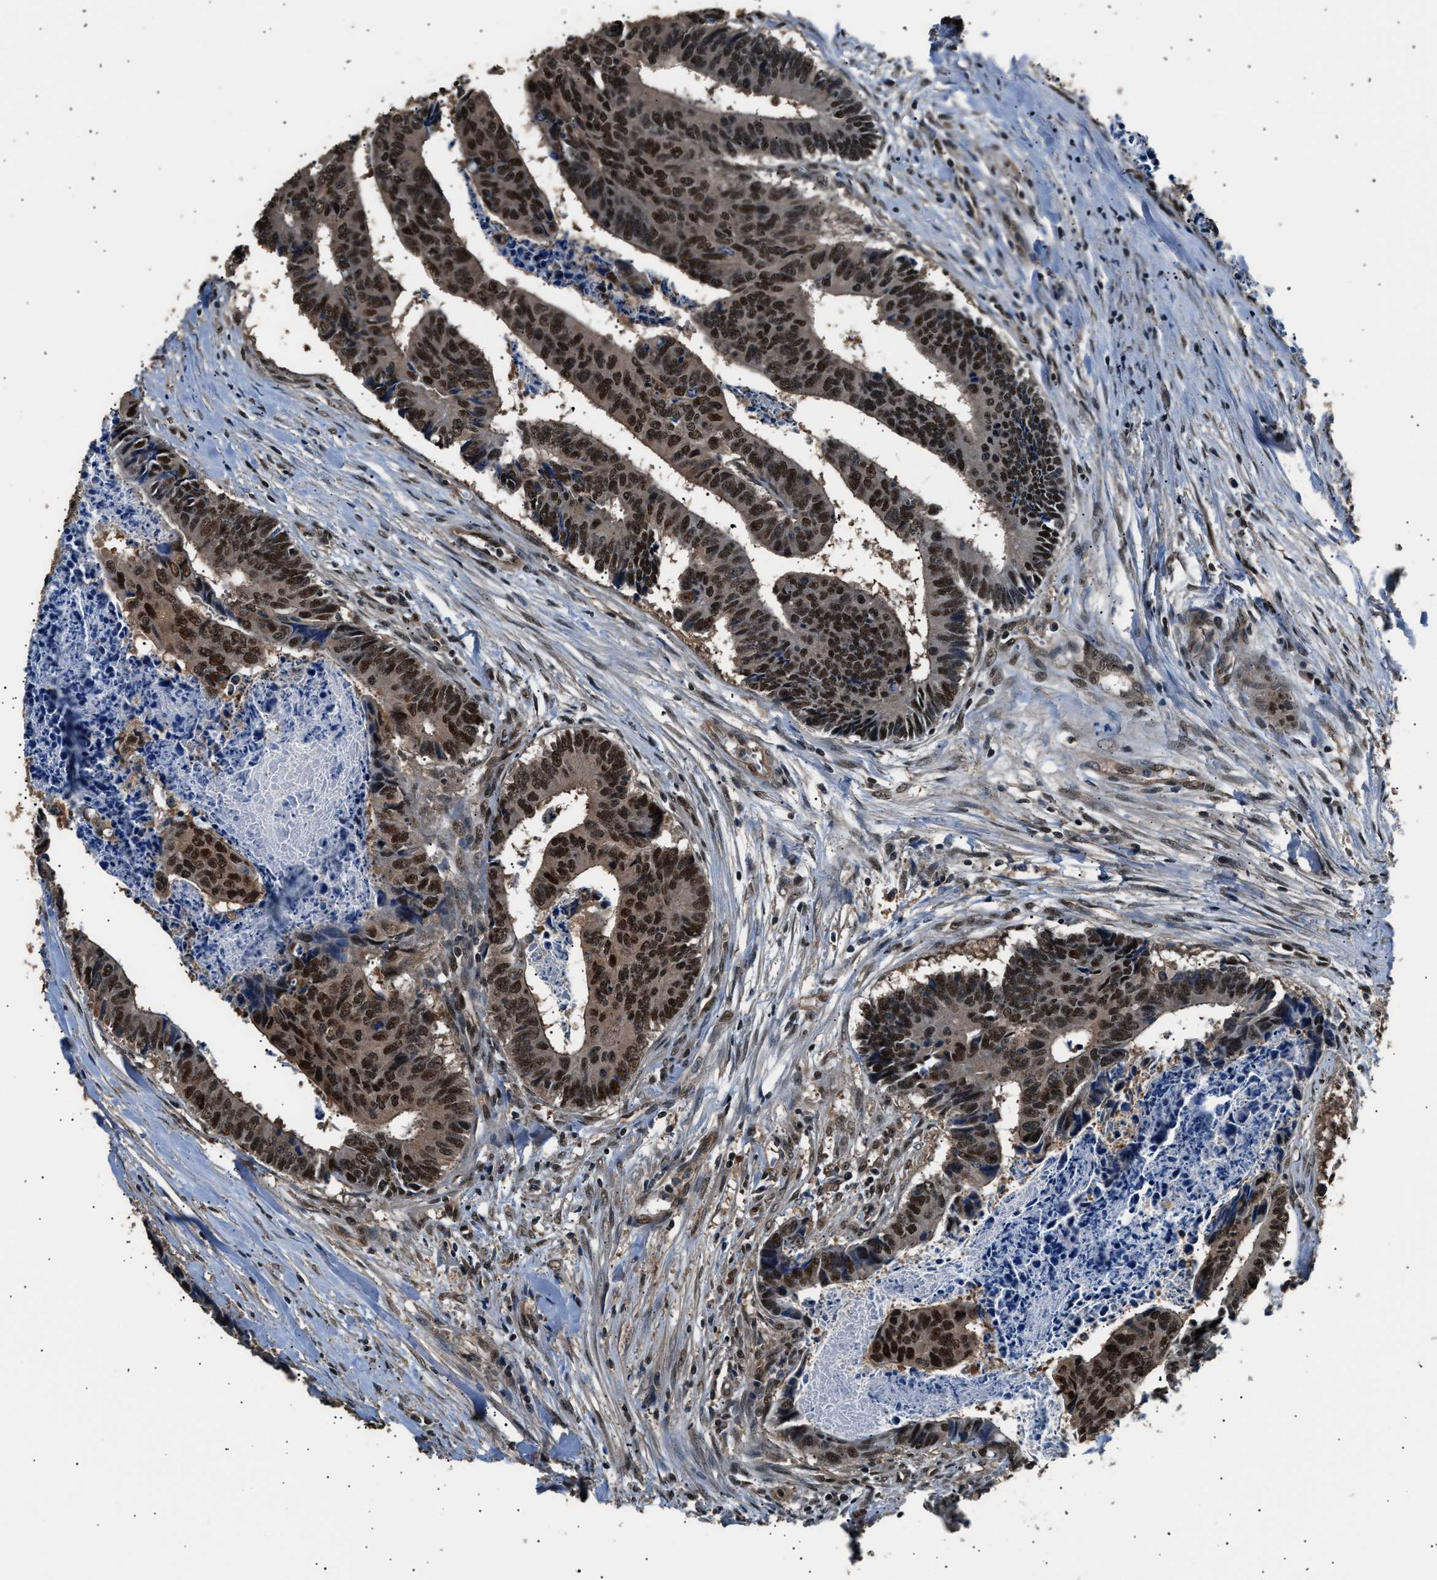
{"staining": {"intensity": "strong", "quantity": ">75%", "location": "nuclear"}, "tissue": "colorectal cancer", "cell_type": "Tumor cells", "image_type": "cancer", "snomed": [{"axis": "morphology", "description": "Adenocarcinoma, NOS"}, {"axis": "topography", "description": "Rectum"}], "caption": "Human adenocarcinoma (colorectal) stained for a protein (brown) exhibits strong nuclear positive expression in approximately >75% of tumor cells.", "gene": "DFFA", "patient": {"sex": "male", "age": 84}}